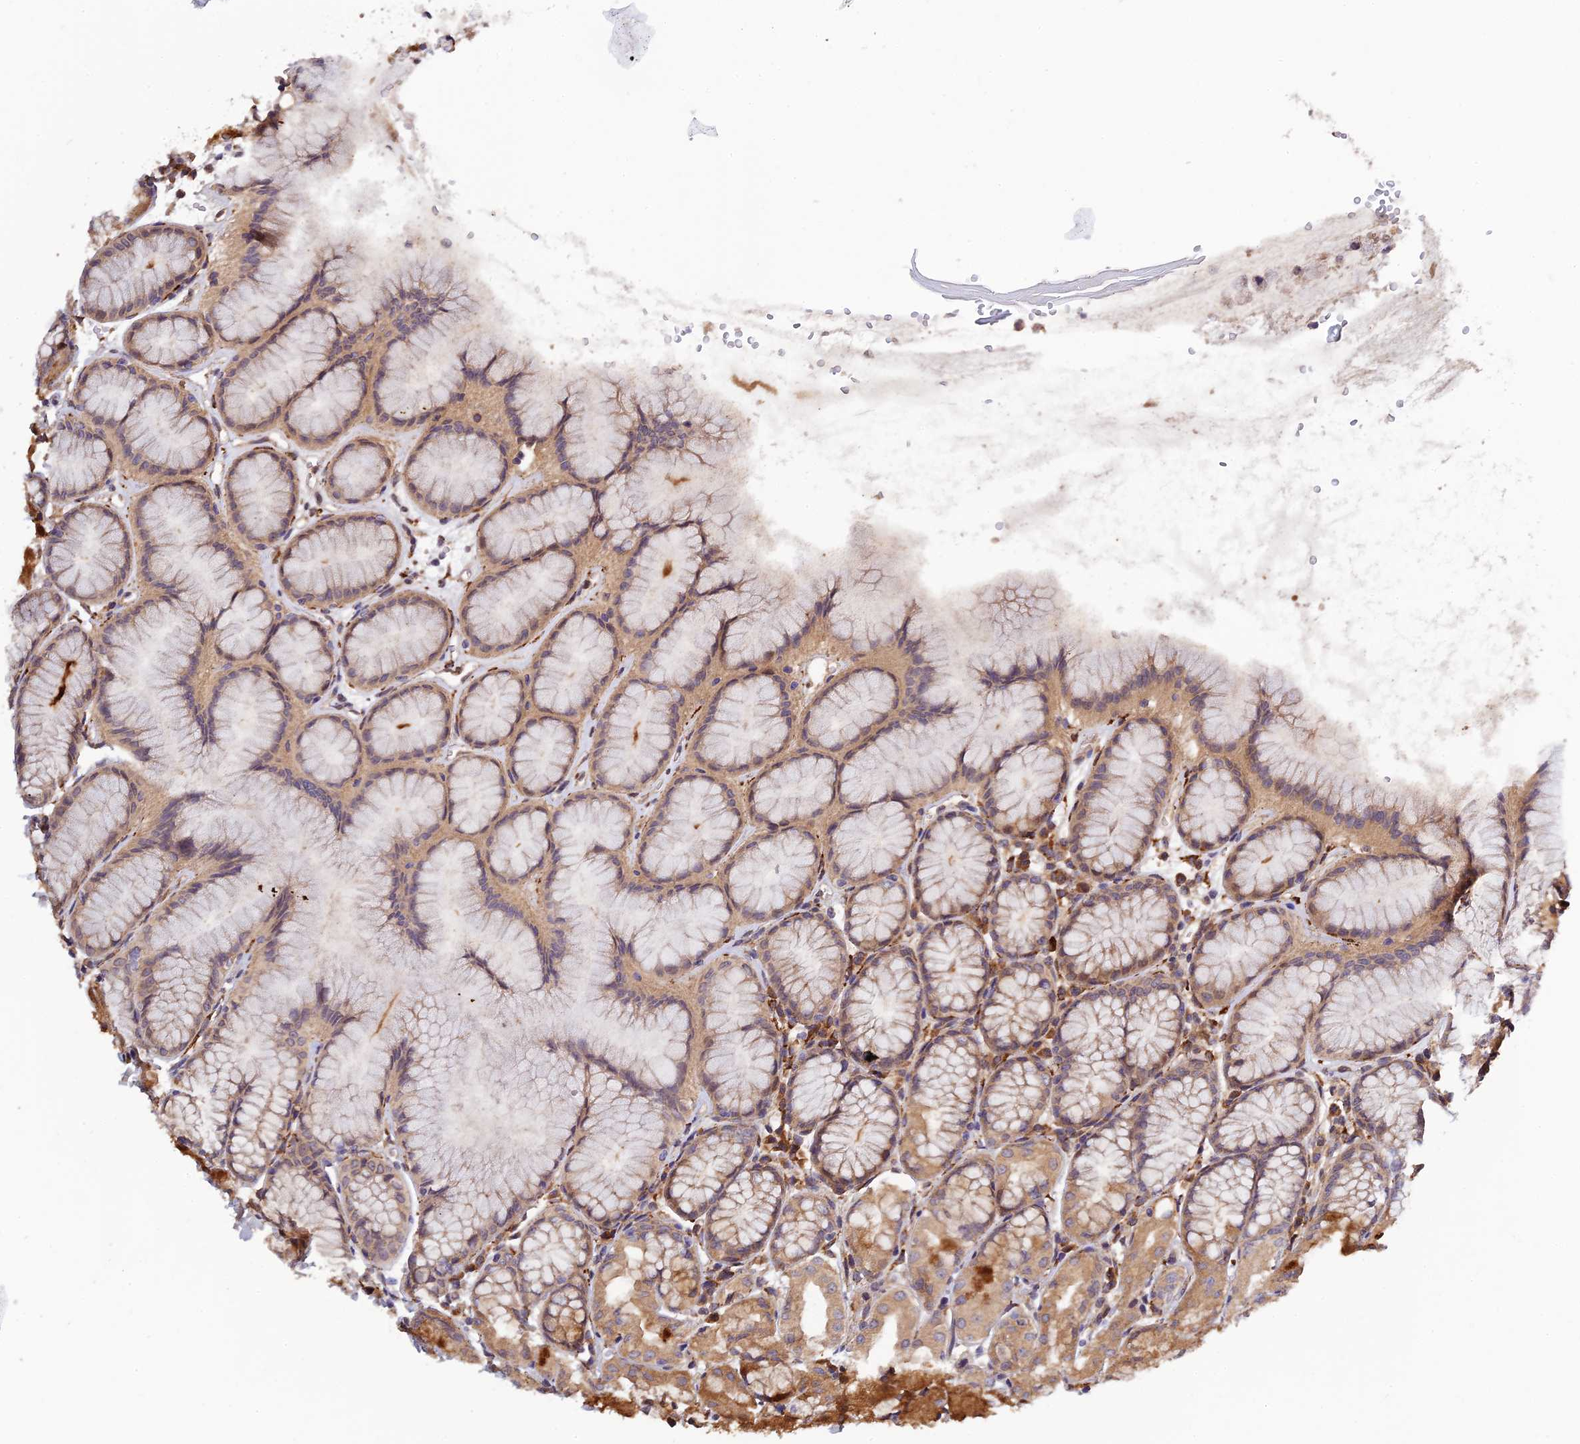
{"staining": {"intensity": "strong", "quantity": "25%-75%", "location": "cytoplasmic/membranous"}, "tissue": "stomach", "cell_type": "Glandular cells", "image_type": "normal", "snomed": [{"axis": "morphology", "description": "Normal tissue, NOS"}, {"axis": "topography", "description": "Stomach, upper"}], "caption": "Unremarkable stomach displays strong cytoplasmic/membranous staining in approximately 25%-75% of glandular cells.", "gene": "P3H3", "patient": {"sex": "male", "age": 47}}